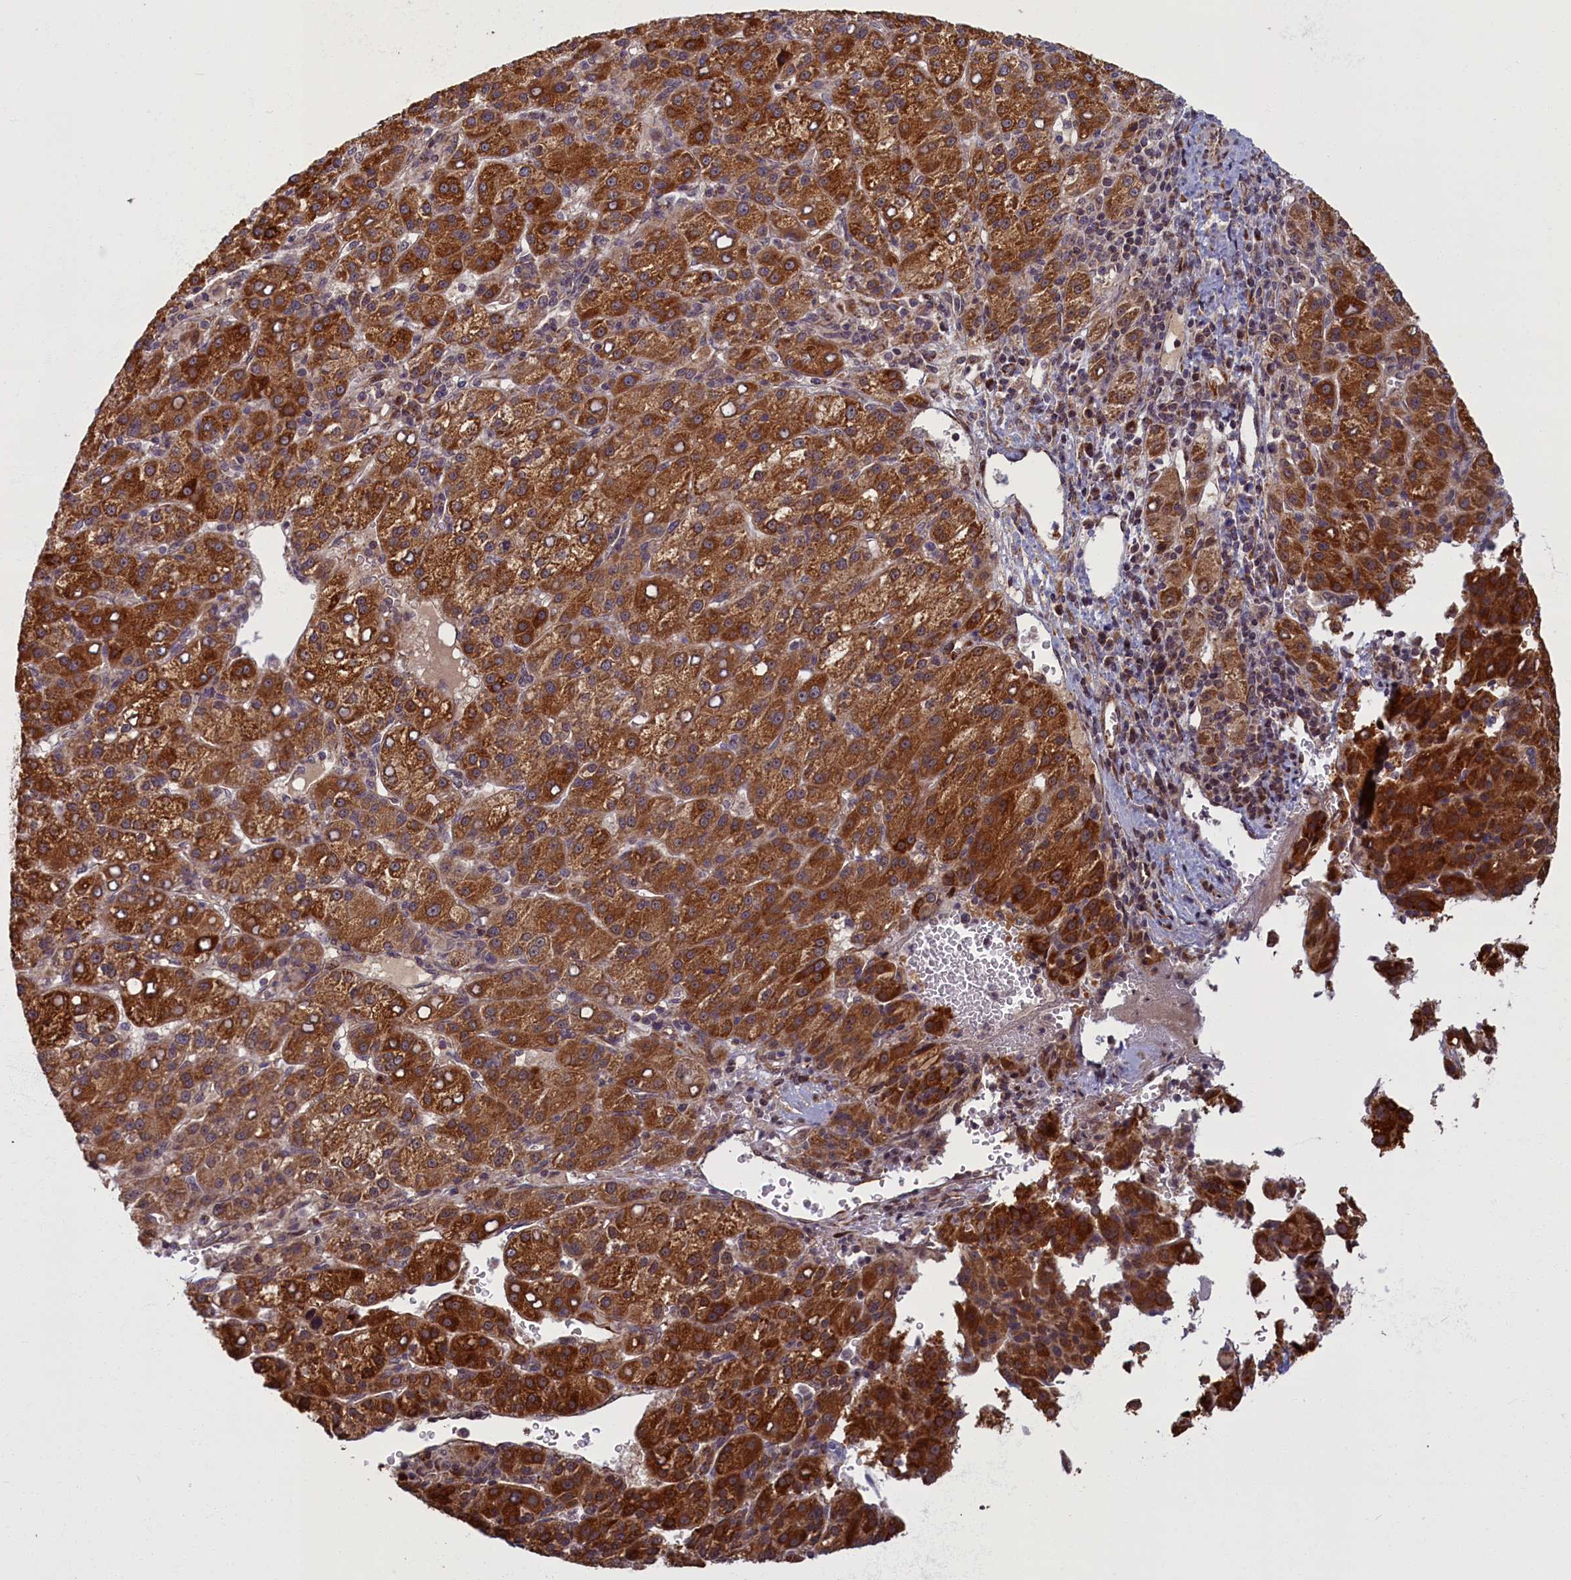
{"staining": {"intensity": "strong", "quantity": ">75%", "location": "cytoplasmic/membranous"}, "tissue": "liver cancer", "cell_type": "Tumor cells", "image_type": "cancer", "snomed": [{"axis": "morphology", "description": "Carcinoma, Hepatocellular, NOS"}, {"axis": "topography", "description": "Liver"}], "caption": "The image reveals staining of liver cancer, revealing strong cytoplasmic/membranous protein staining (brown color) within tumor cells.", "gene": "PLA2G10", "patient": {"sex": "female", "age": 58}}